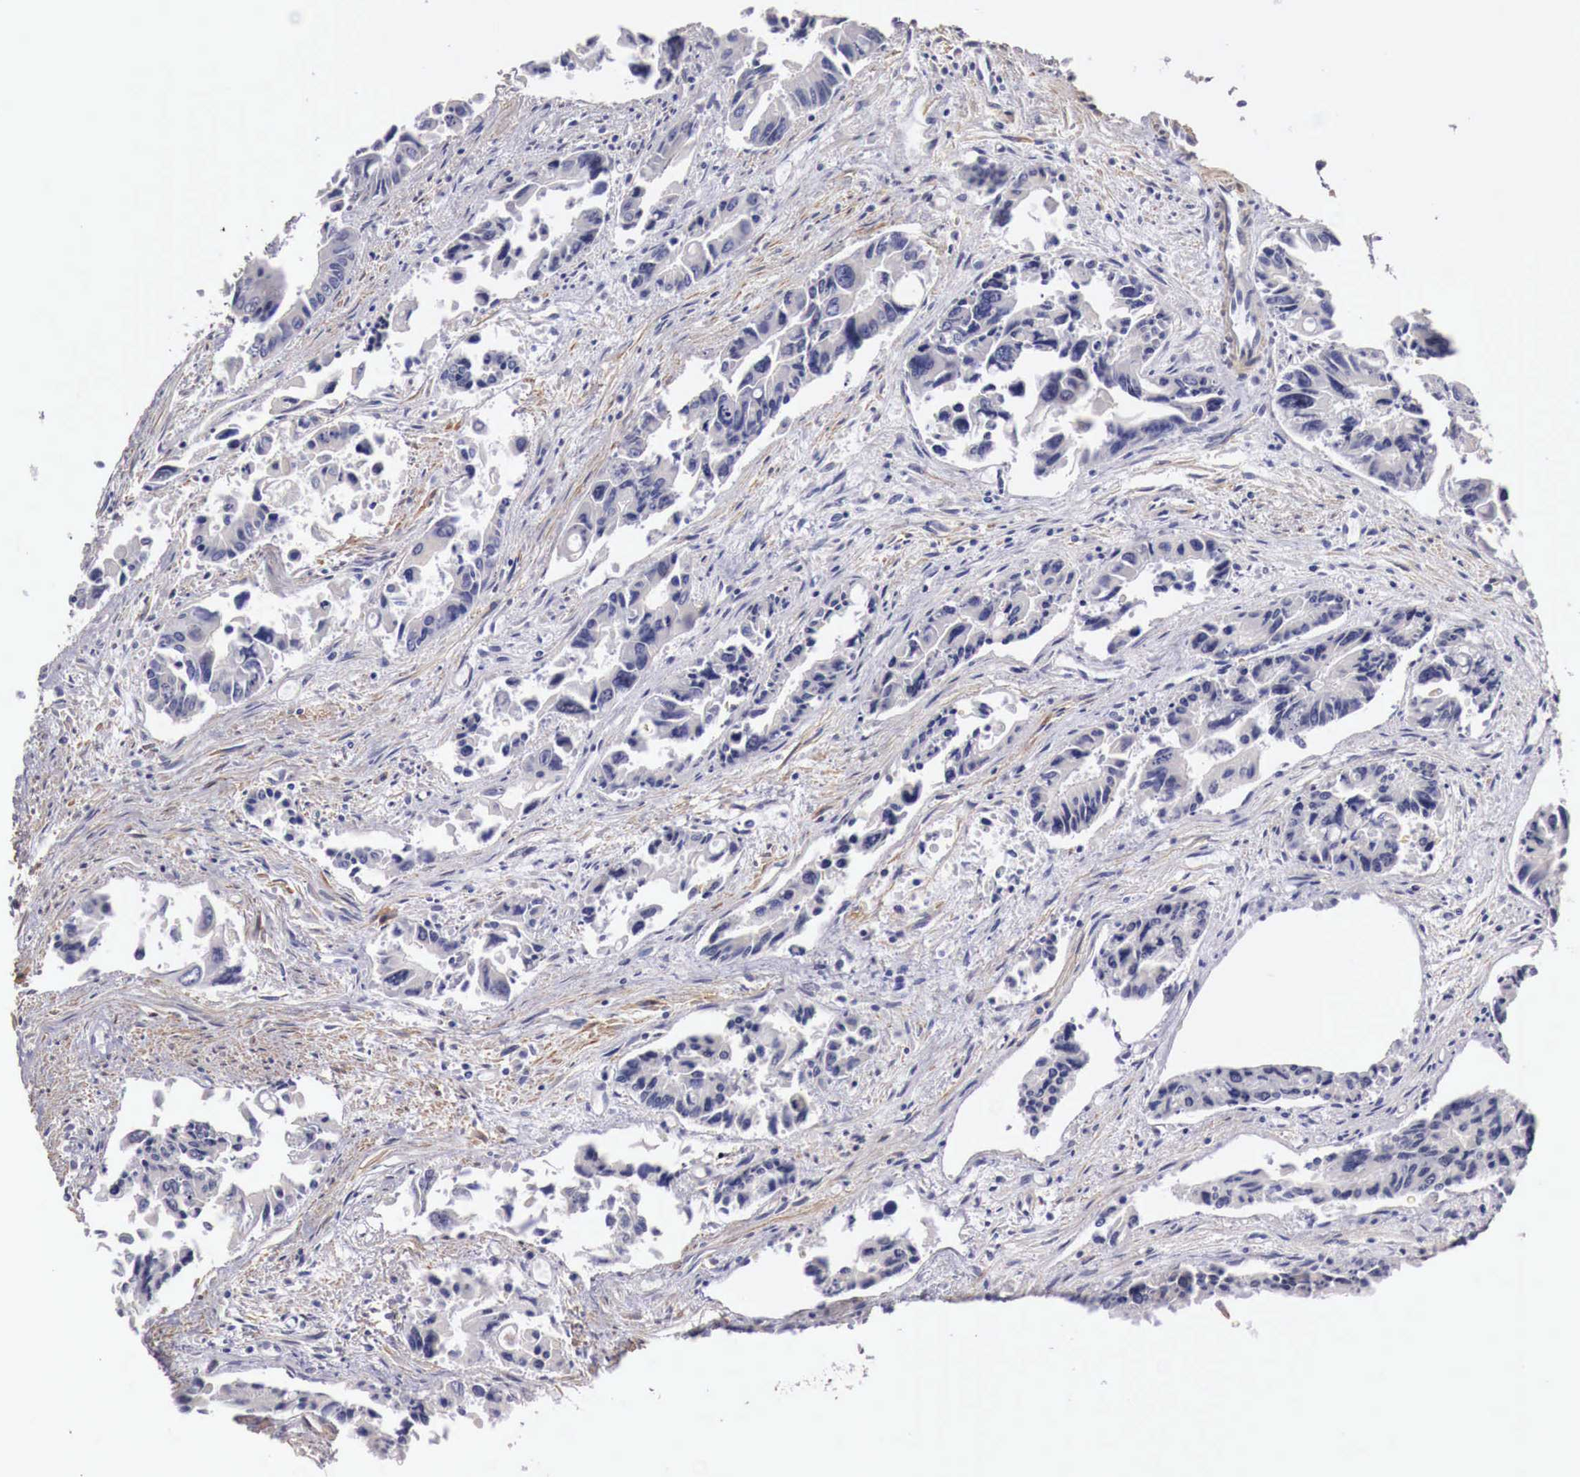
{"staining": {"intensity": "negative", "quantity": "none", "location": "none"}, "tissue": "colorectal cancer", "cell_type": "Tumor cells", "image_type": "cancer", "snomed": [{"axis": "morphology", "description": "Adenocarcinoma, NOS"}, {"axis": "topography", "description": "Rectum"}], "caption": "There is no significant positivity in tumor cells of colorectal cancer.", "gene": "ENOX2", "patient": {"sex": "male", "age": 76}}